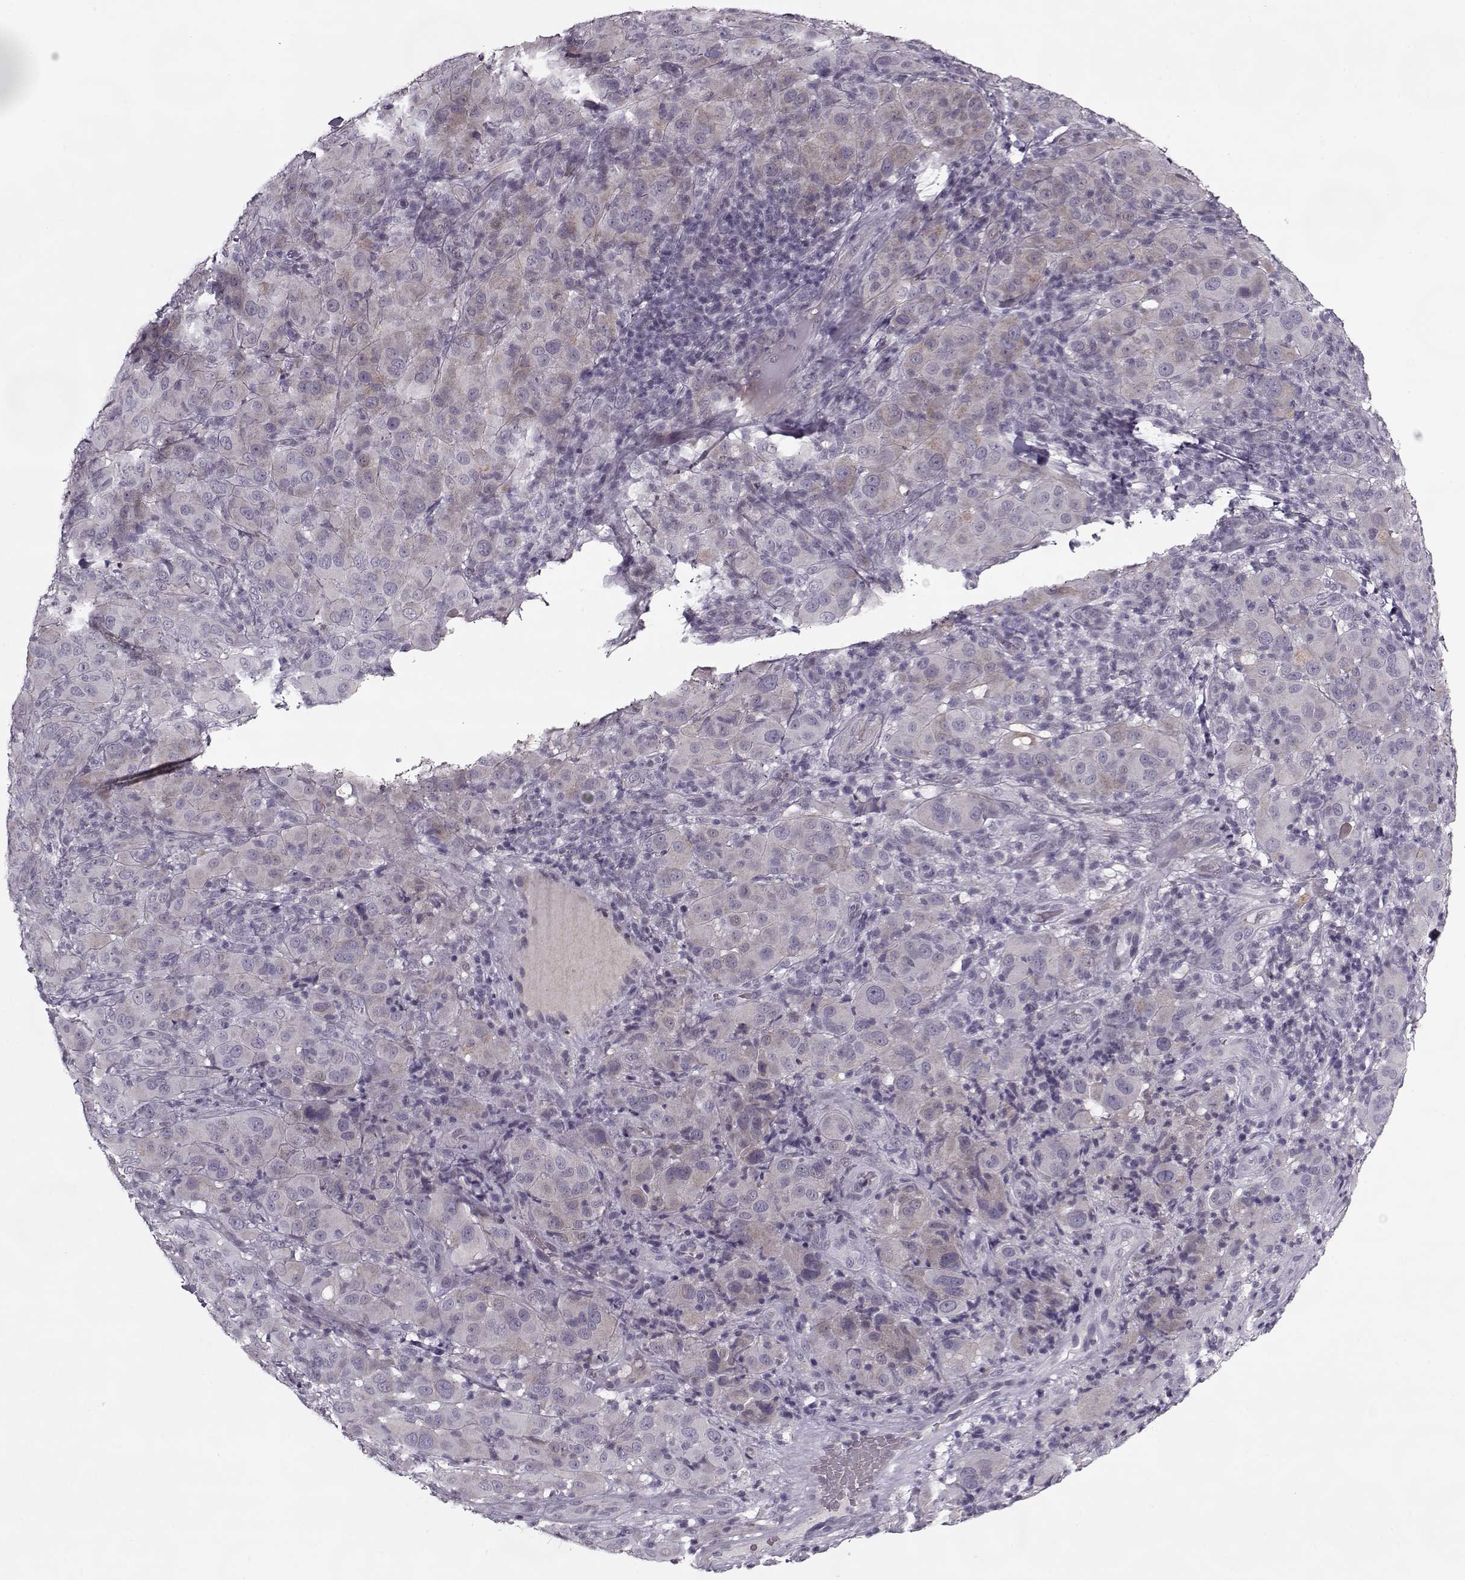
{"staining": {"intensity": "weak", "quantity": "<25%", "location": "cytoplasmic/membranous"}, "tissue": "melanoma", "cell_type": "Tumor cells", "image_type": "cancer", "snomed": [{"axis": "morphology", "description": "Malignant melanoma, NOS"}, {"axis": "topography", "description": "Skin"}], "caption": "This is an immunohistochemistry (IHC) micrograph of melanoma. There is no positivity in tumor cells.", "gene": "KRT9", "patient": {"sex": "female", "age": 87}}